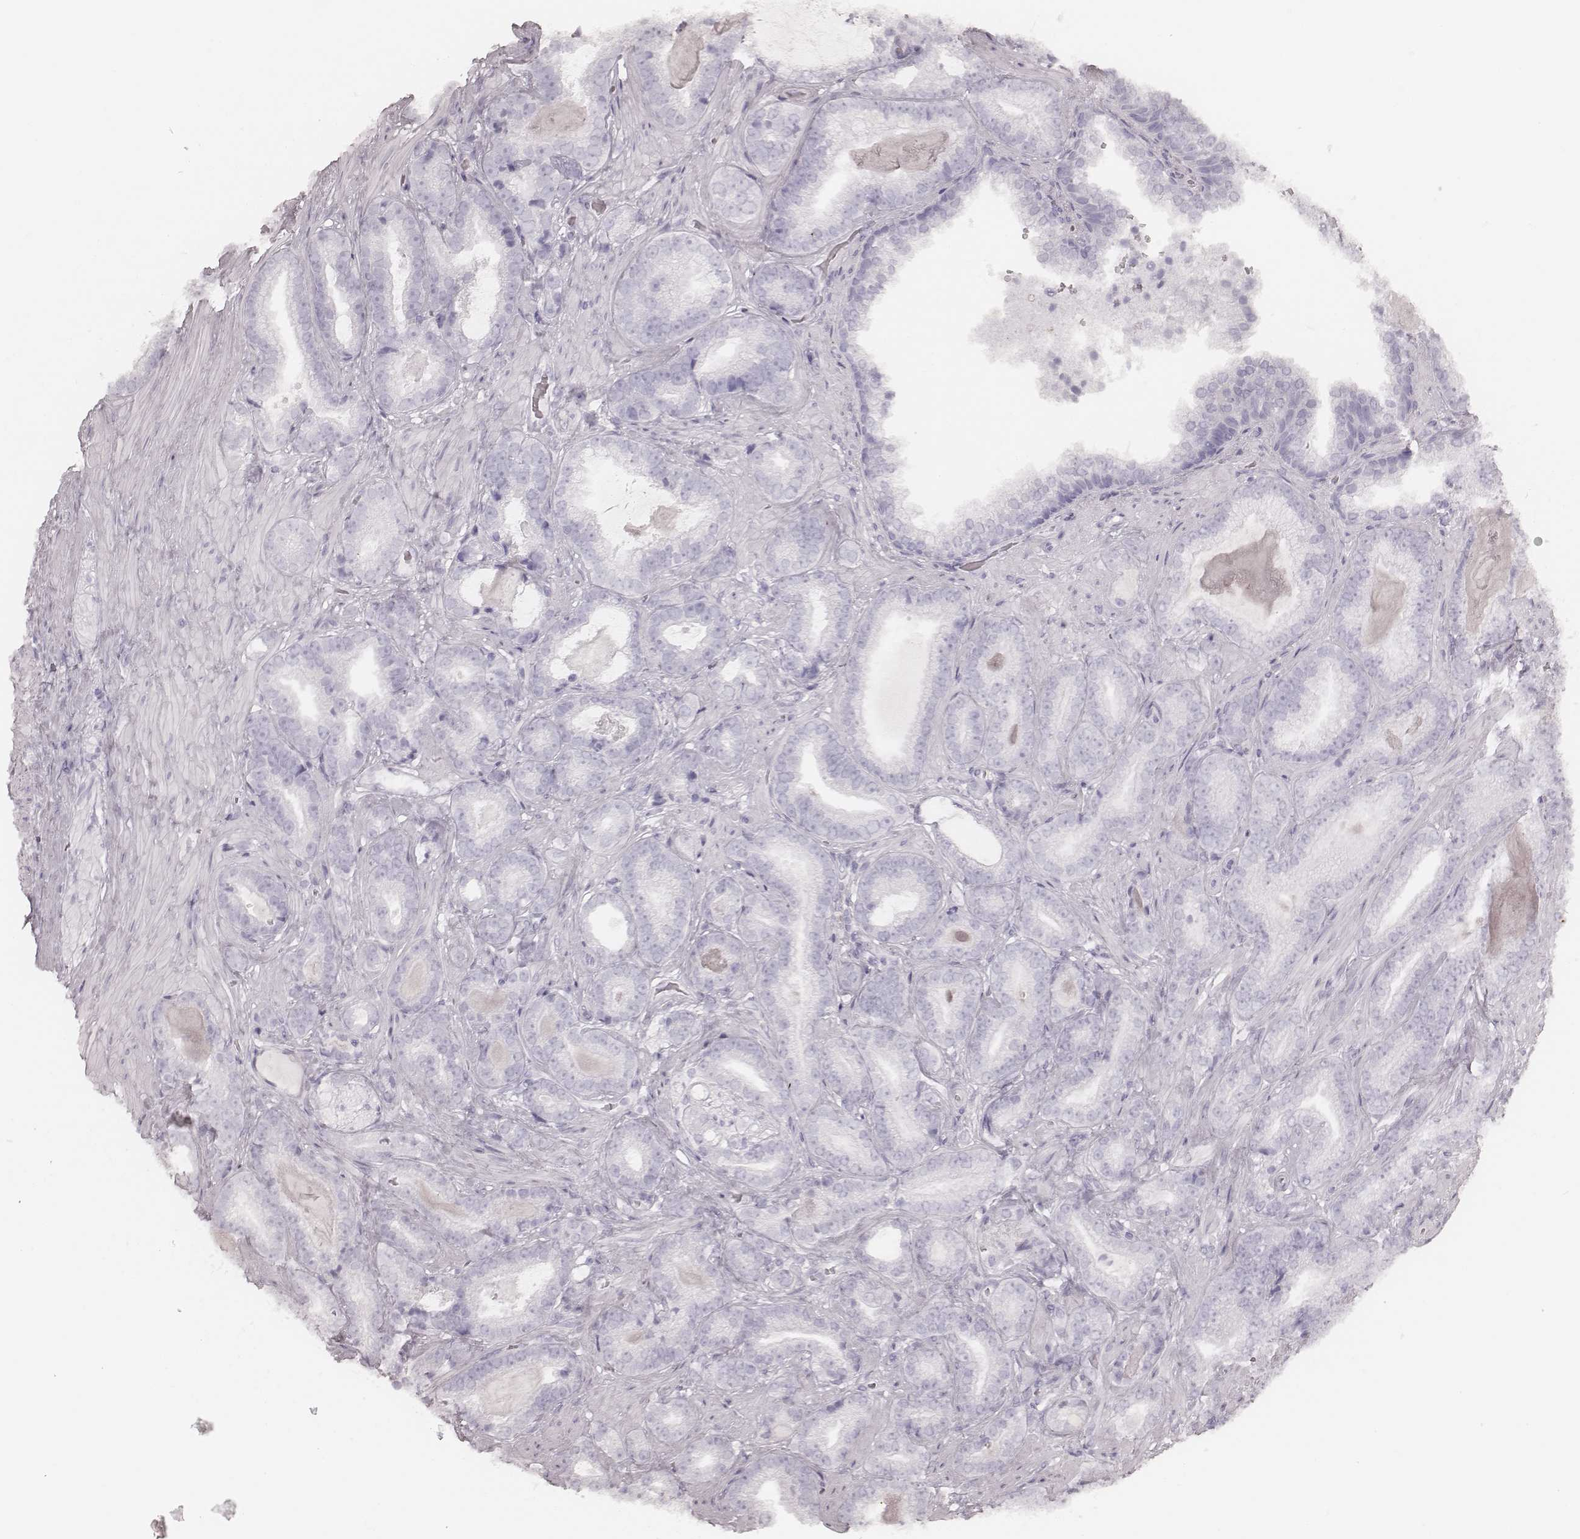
{"staining": {"intensity": "negative", "quantity": "none", "location": "none"}, "tissue": "prostate cancer", "cell_type": "Tumor cells", "image_type": "cancer", "snomed": [{"axis": "morphology", "description": "Adenocarcinoma, Low grade"}, {"axis": "topography", "description": "Prostate"}], "caption": "High magnification brightfield microscopy of prostate cancer (low-grade adenocarcinoma) stained with DAB (3,3'-diaminobenzidine) (brown) and counterstained with hematoxylin (blue): tumor cells show no significant expression. (Immunohistochemistry (ihc), brightfield microscopy, high magnification).", "gene": "KRT34", "patient": {"sex": "male", "age": 61}}